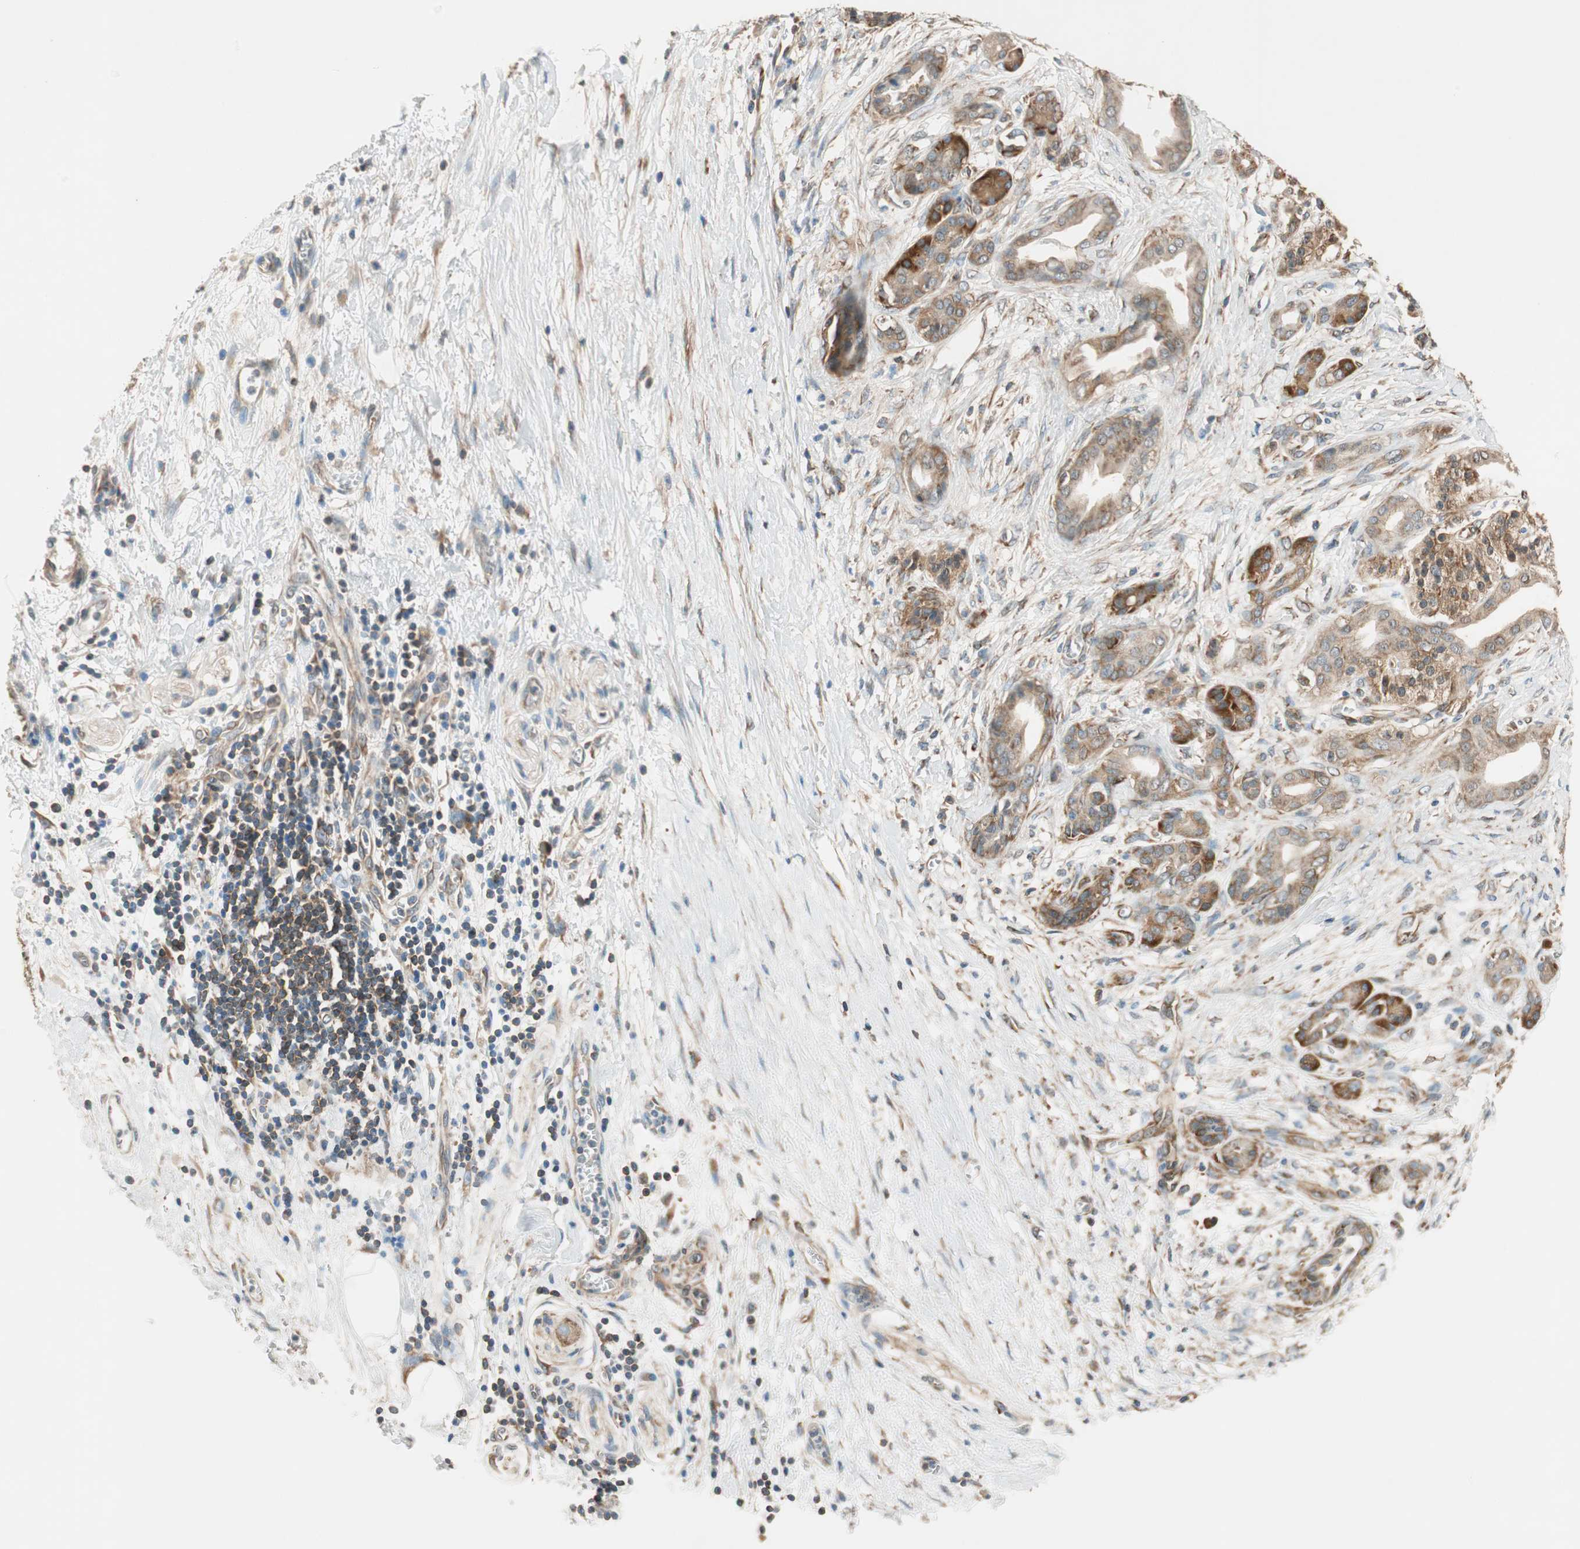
{"staining": {"intensity": "moderate", "quantity": ">75%", "location": "cytoplasmic/membranous"}, "tissue": "pancreatic cancer", "cell_type": "Tumor cells", "image_type": "cancer", "snomed": [{"axis": "morphology", "description": "Adenocarcinoma, NOS"}, {"axis": "topography", "description": "Pancreas"}], "caption": "This micrograph displays immunohistochemistry staining of pancreatic adenocarcinoma, with medium moderate cytoplasmic/membranous expression in about >75% of tumor cells.", "gene": "WASL", "patient": {"sex": "male", "age": 59}}